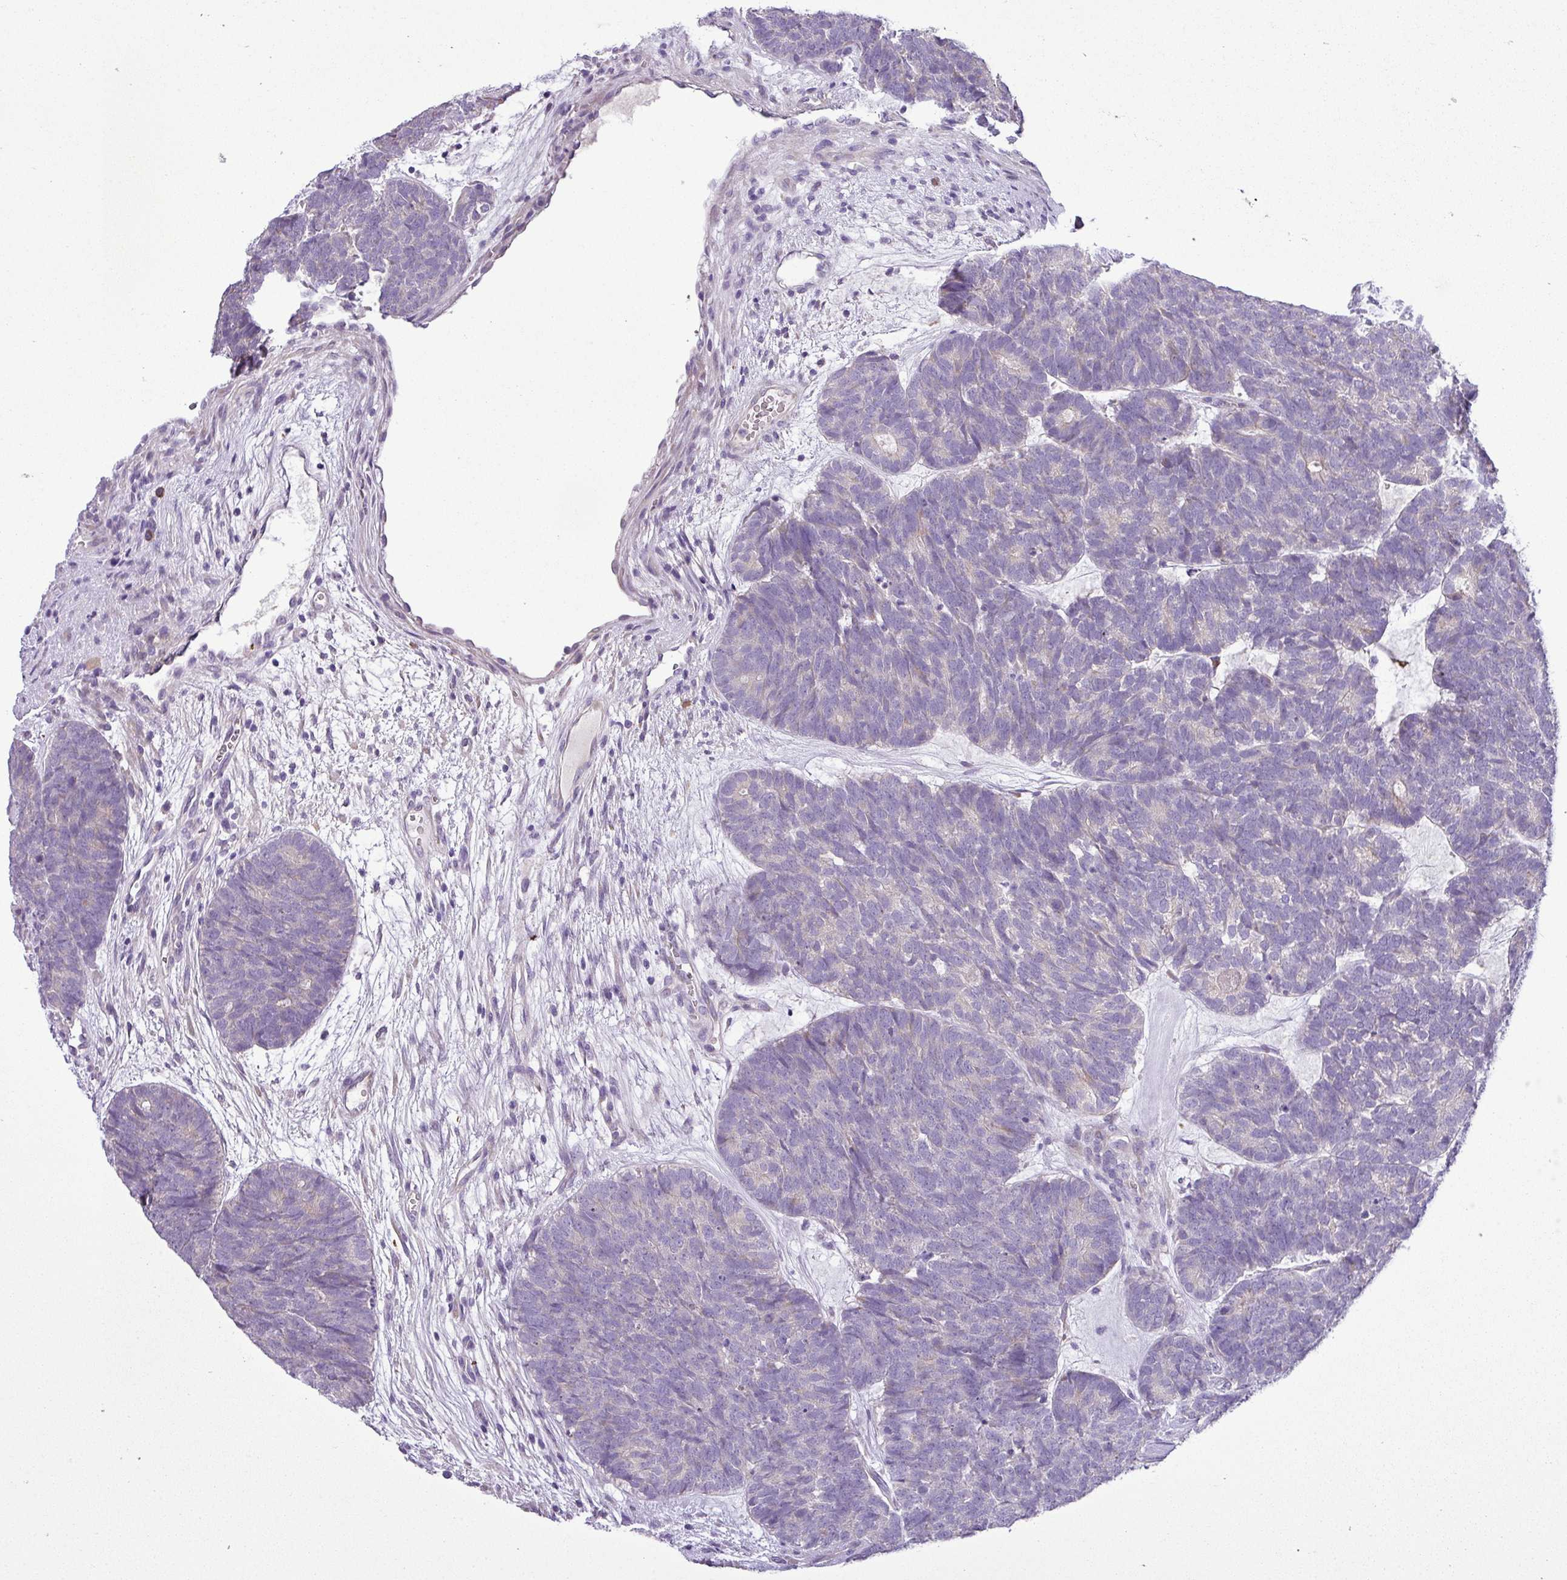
{"staining": {"intensity": "negative", "quantity": "none", "location": "none"}, "tissue": "head and neck cancer", "cell_type": "Tumor cells", "image_type": "cancer", "snomed": [{"axis": "morphology", "description": "Adenocarcinoma, NOS"}, {"axis": "topography", "description": "Head-Neck"}], "caption": "Immunohistochemistry micrograph of neoplastic tissue: adenocarcinoma (head and neck) stained with DAB (3,3'-diaminobenzidine) shows no significant protein expression in tumor cells.", "gene": "MOCS3", "patient": {"sex": "female", "age": 81}}